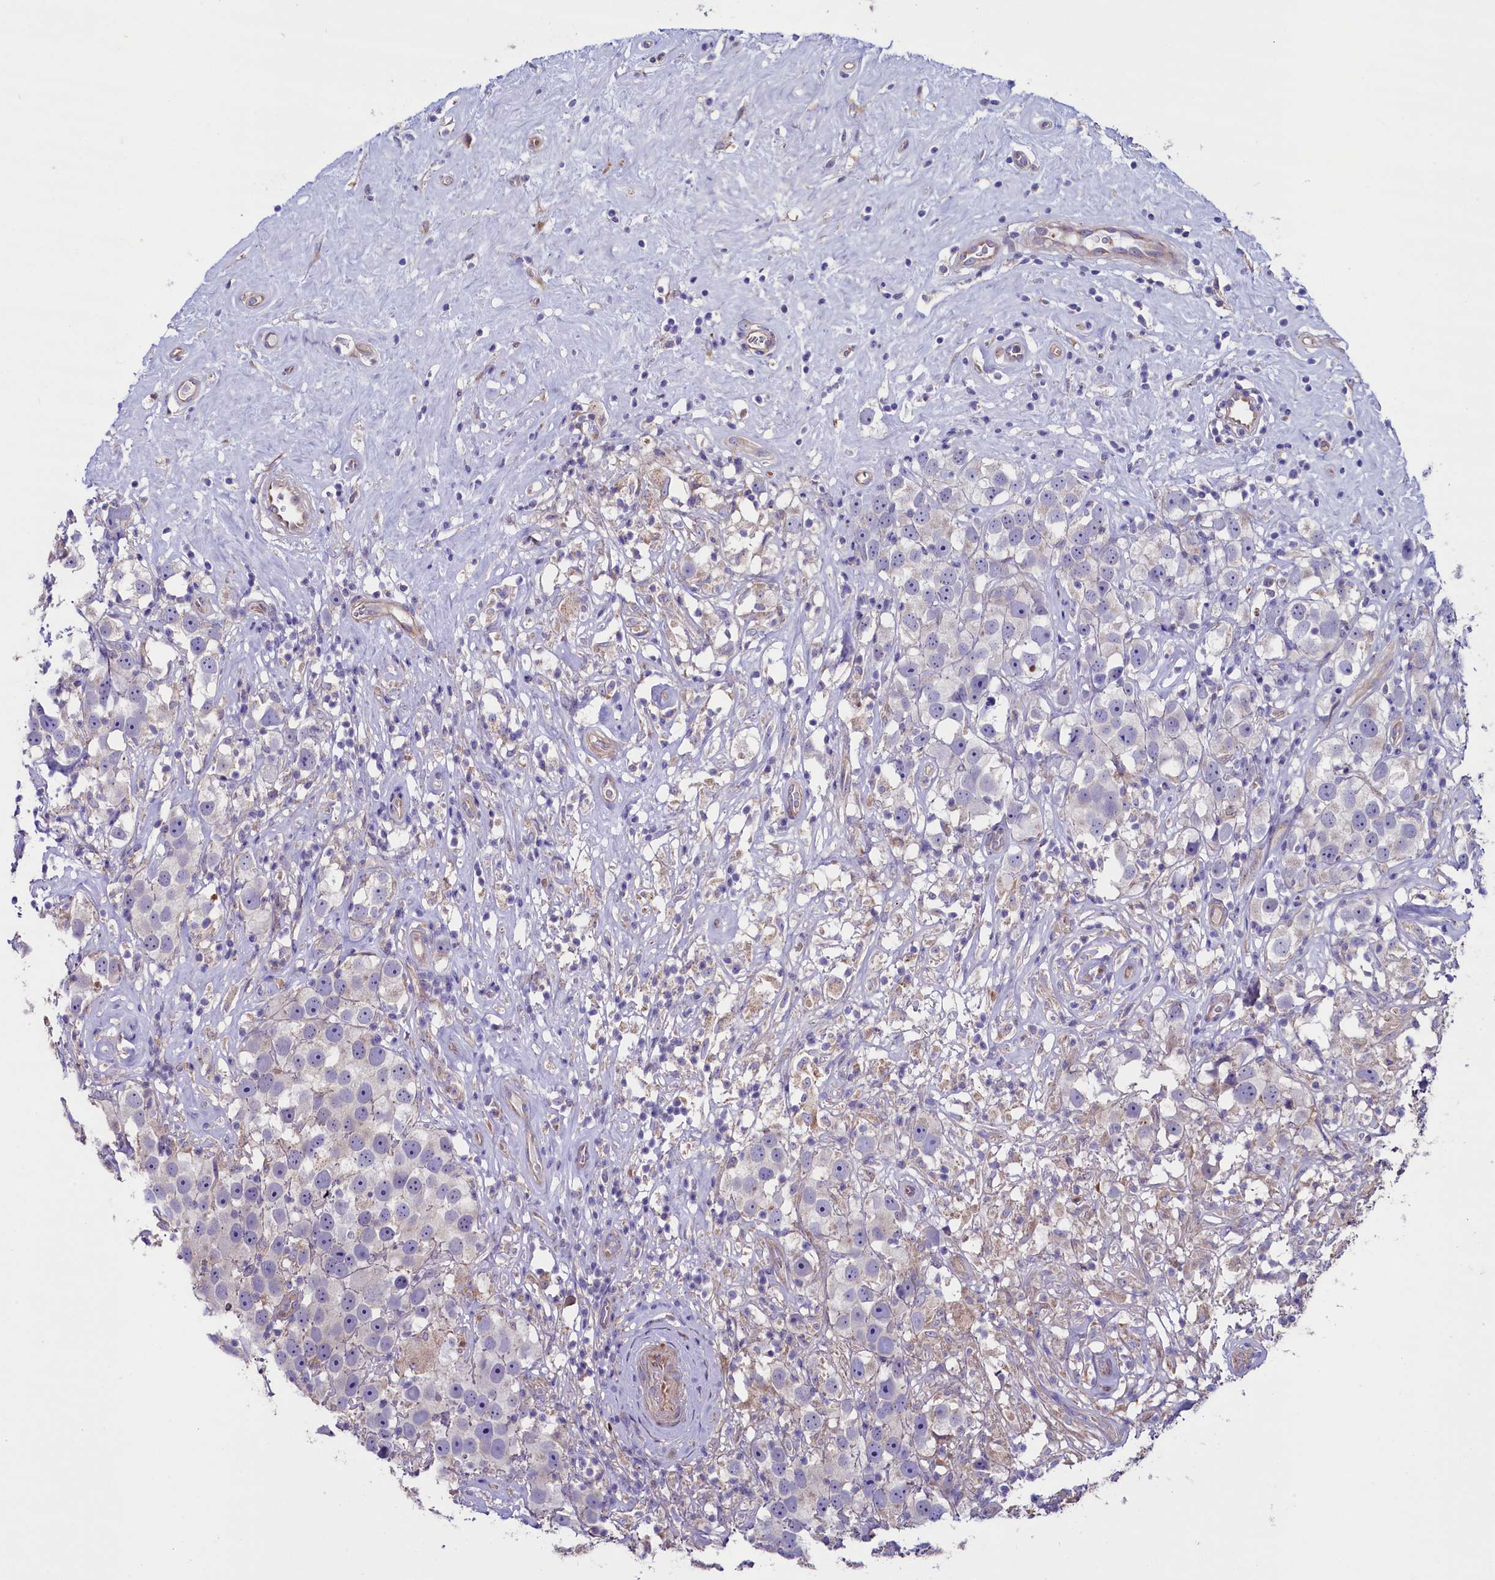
{"staining": {"intensity": "negative", "quantity": "none", "location": "none"}, "tissue": "testis cancer", "cell_type": "Tumor cells", "image_type": "cancer", "snomed": [{"axis": "morphology", "description": "Seminoma, NOS"}, {"axis": "topography", "description": "Testis"}], "caption": "This photomicrograph is of testis cancer (seminoma) stained with immunohistochemistry (IHC) to label a protein in brown with the nuclei are counter-stained blue. There is no positivity in tumor cells.", "gene": "GPR108", "patient": {"sex": "male", "age": 49}}